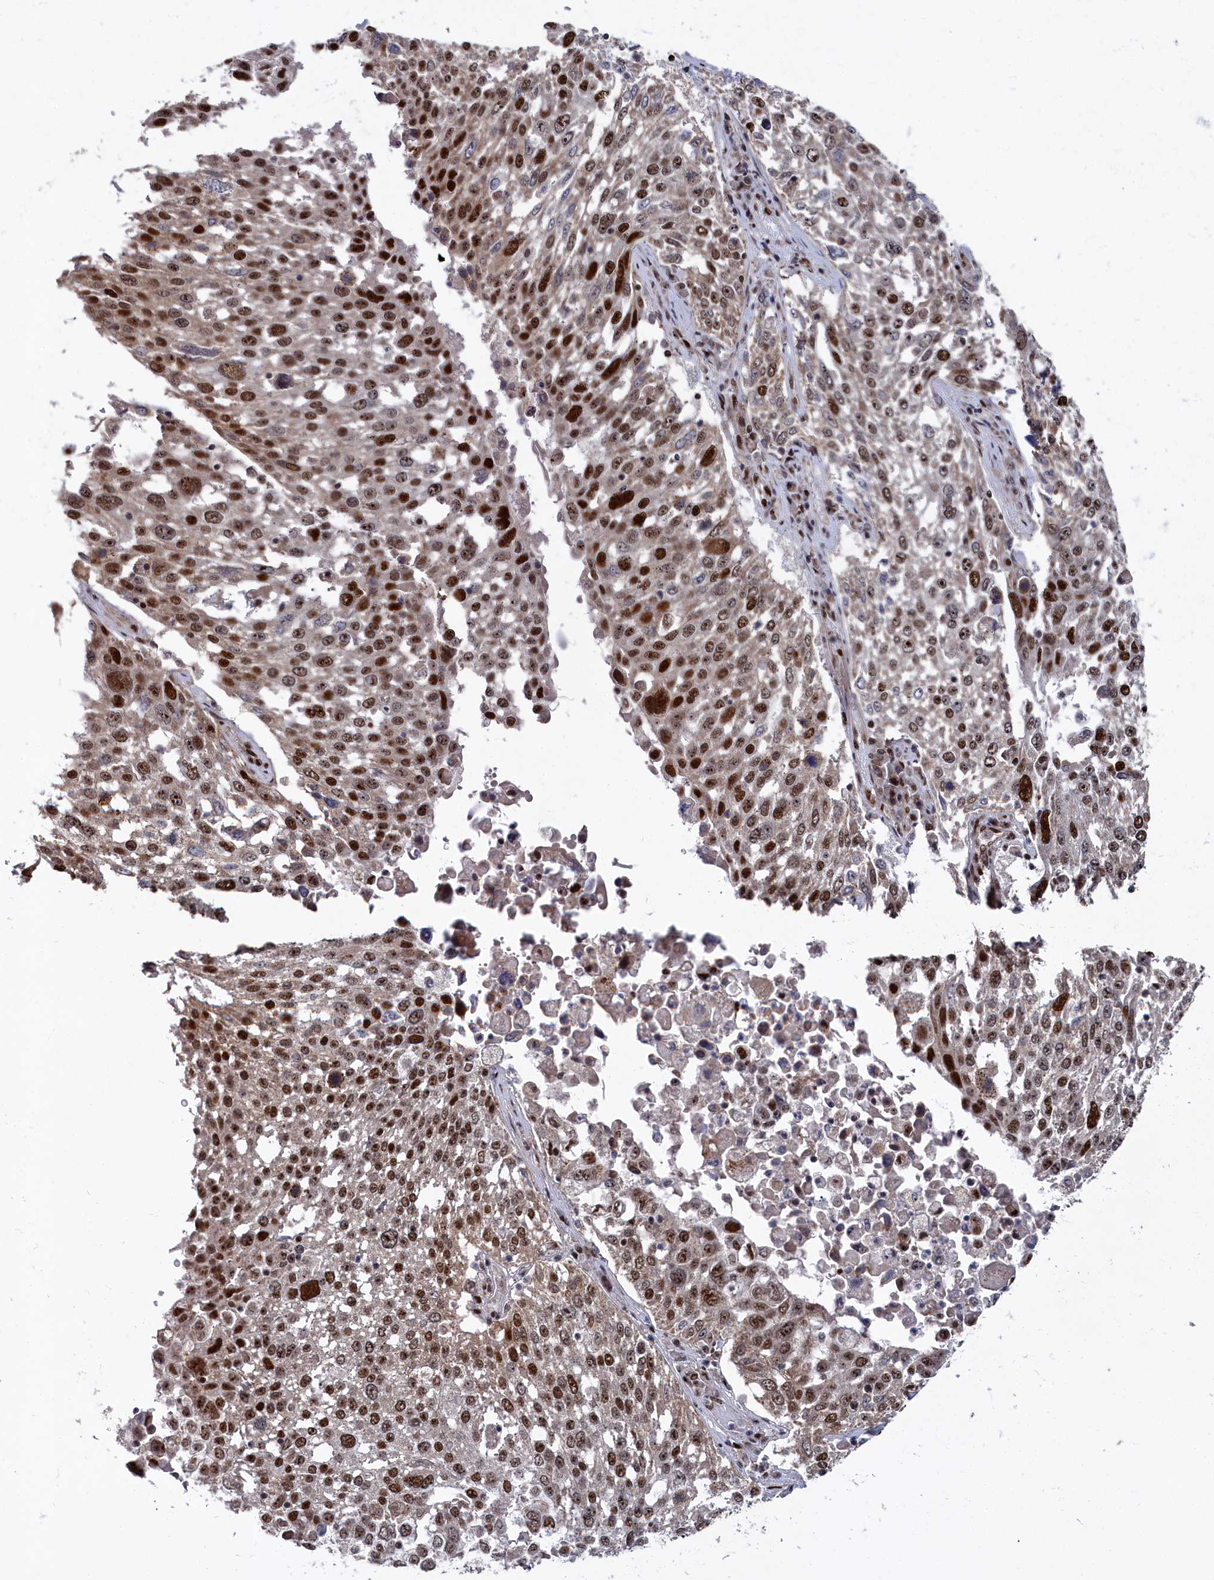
{"staining": {"intensity": "strong", "quantity": ">75%", "location": "nuclear"}, "tissue": "lung cancer", "cell_type": "Tumor cells", "image_type": "cancer", "snomed": [{"axis": "morphology", "description": "Squamous cell carcinoma, NOS"}, {"axis": "topography", "description": "Lung"}], "caption": "Lung cancer (squamous cell carcinoma) was stained to show a protein in brown. There is high levels of strong nuclear expression in approximately >75% of tumor cells.", "gene": "BUB3", "patient": {"sex": "male", "age": 65}}